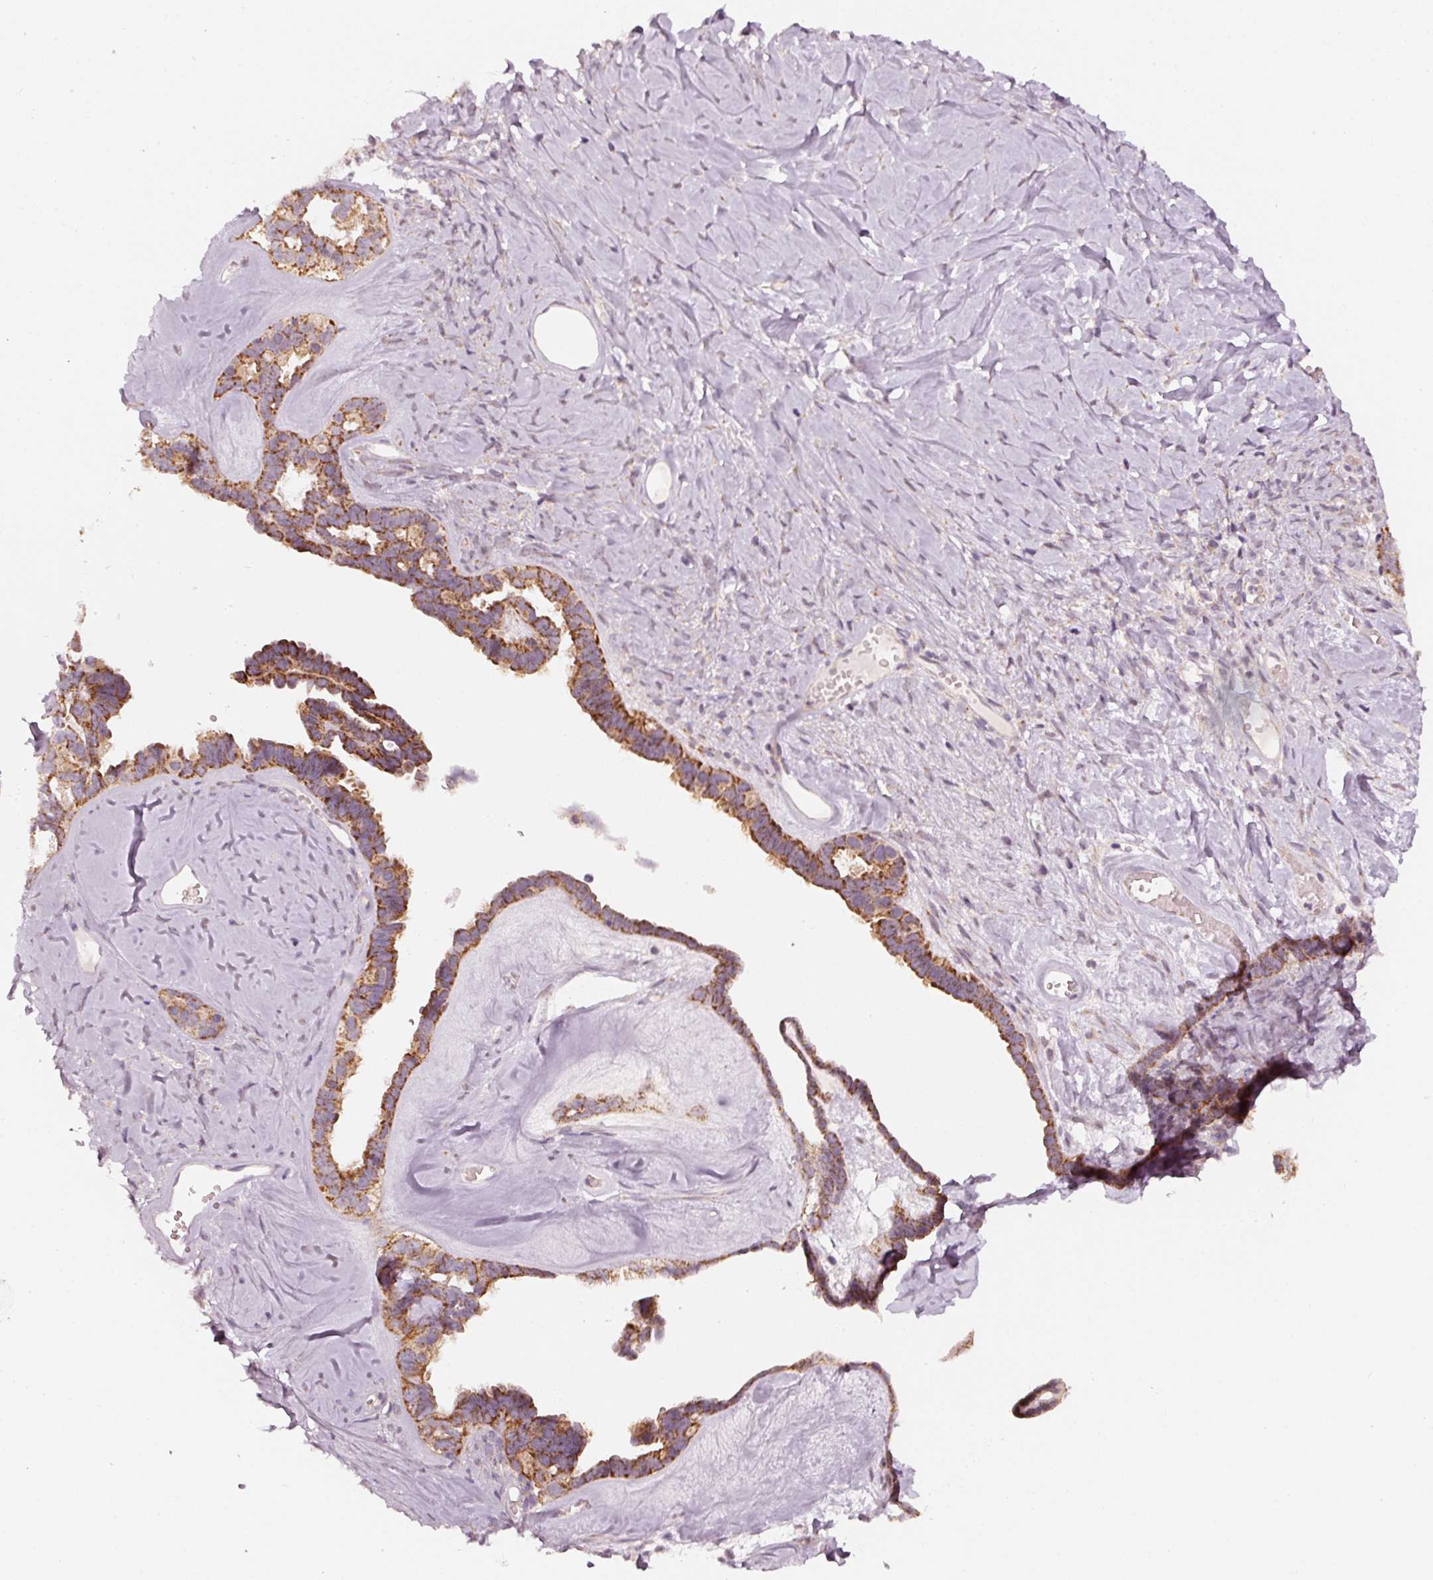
{"staining": {"intensity": "strong", "quantity": ">75%", "location": "cytoplasmic/membranous"}, "tissue": "ovarian cancer", "cell_type": "Tumor cells", "image_type": "cancer", "snomed": [{"axis": "morphology", "description": "Cystadenocarcinoma, serous, NOS"}, {"axis": "topography", "description": "Ovary"}], "caption": "Immunohistochemistry image of neoplastic tissue: ovarian cancer (serous cystadenocarcinoma) stained using immunohistochemistry (IHC) displays high levels of strong protein expression localized specifically in the cytoplasmic/membranous of tumor cells, appearing as a cytoplasmic/membranous brown color.", "gene": "ARHGAP22", "patient": {"sex": "female", "age": 69}}